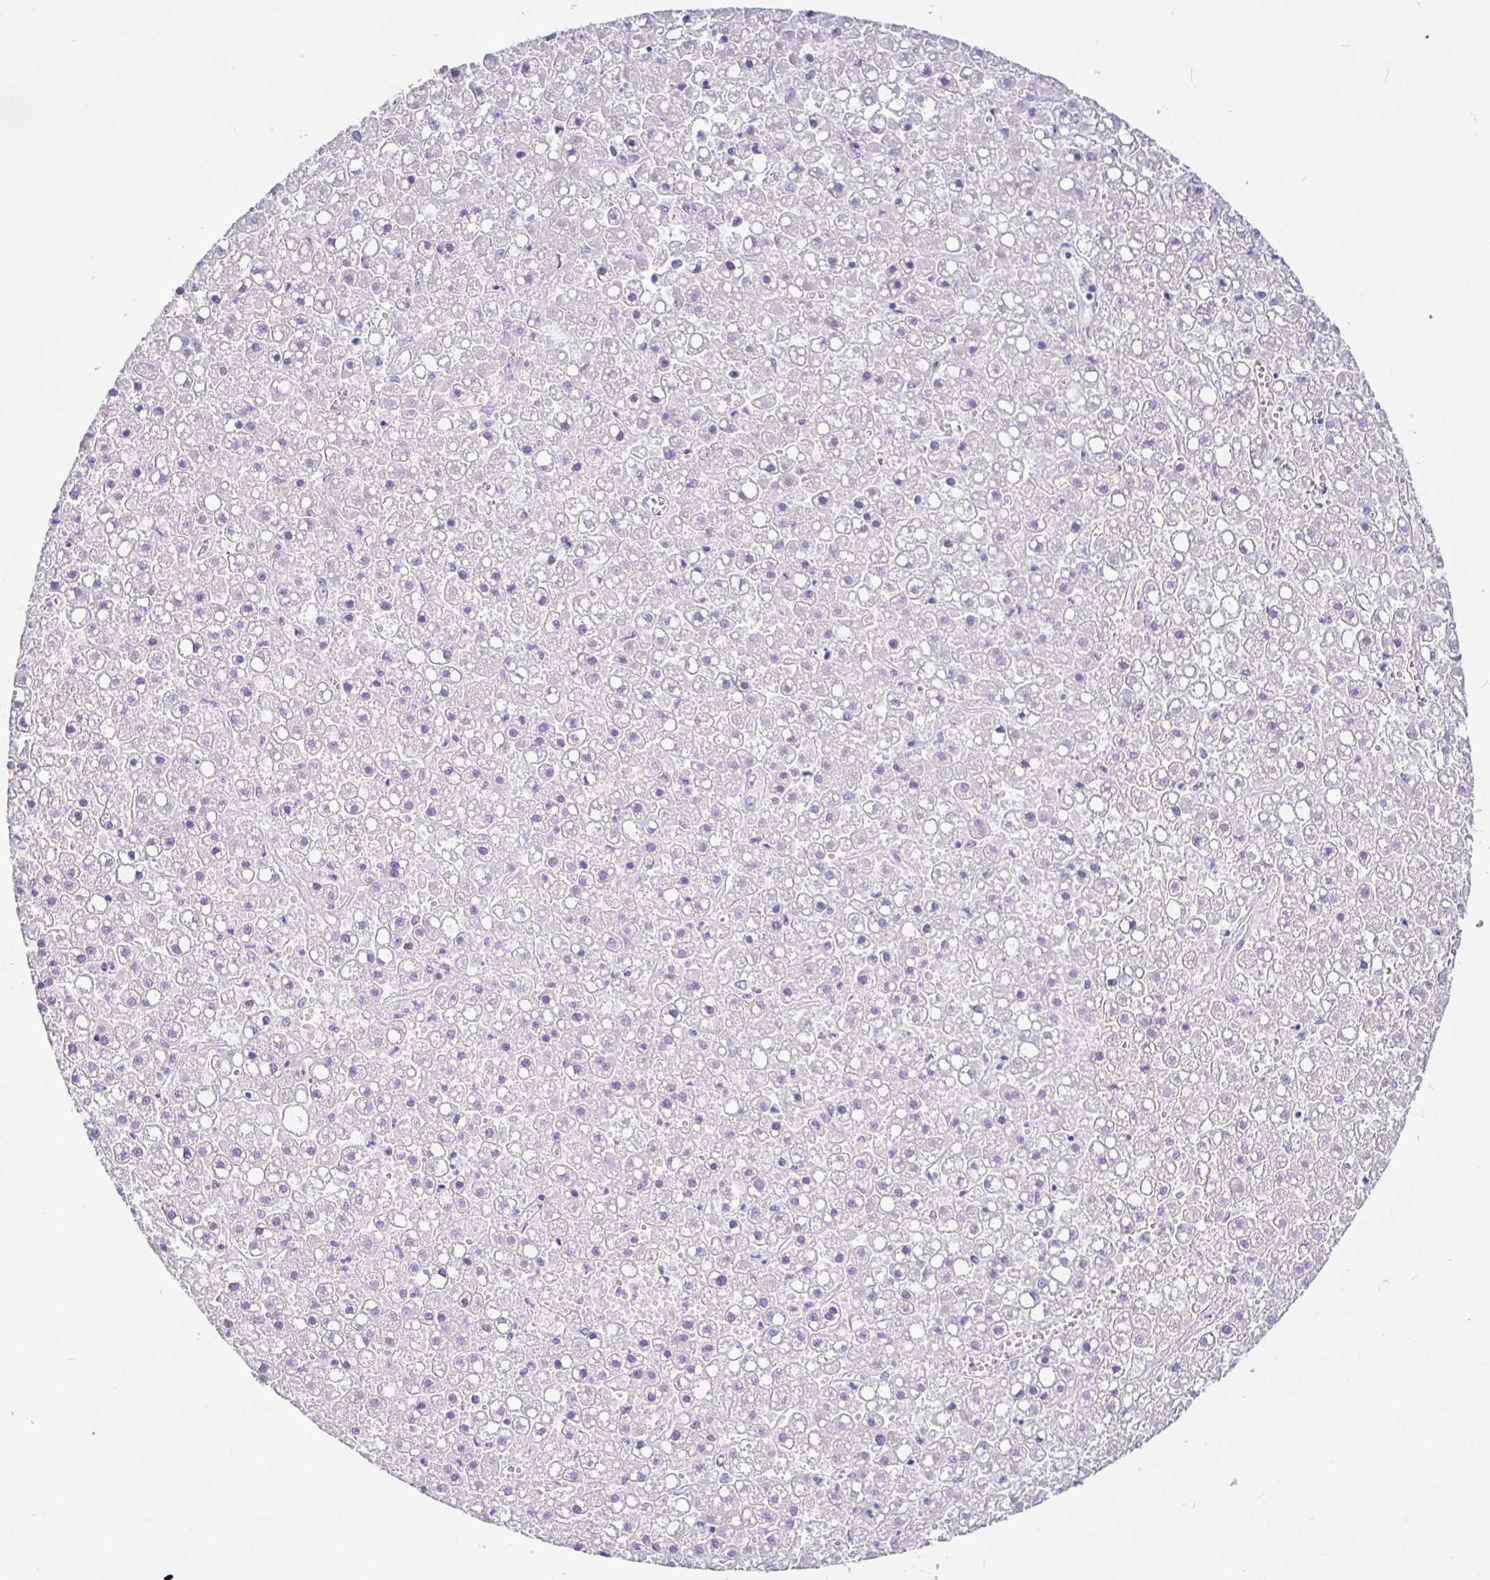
{"staining": {"intensity": "negative", "quantity": "none", "location": "none"}, "tissue": "liver cancer", "cell_type": "Tumor cells", "image_type": "cancer", "snomed": [{"axis": "morphology", "description": "Carcinoma, Hepatocellular, NOS"}, {"axis": "topography", "description": "Liver"}], "caption": "Immunohistochemistry (IHC) image of neoplastic tissue: human hepatocellular carcinoma (liver) stained with DAB (3,3'-diaminobenzidine) shows no significant protein positivity in tumor cells.", "gene": "TPTE", "patient": {"sex": "male", "age": 67}}